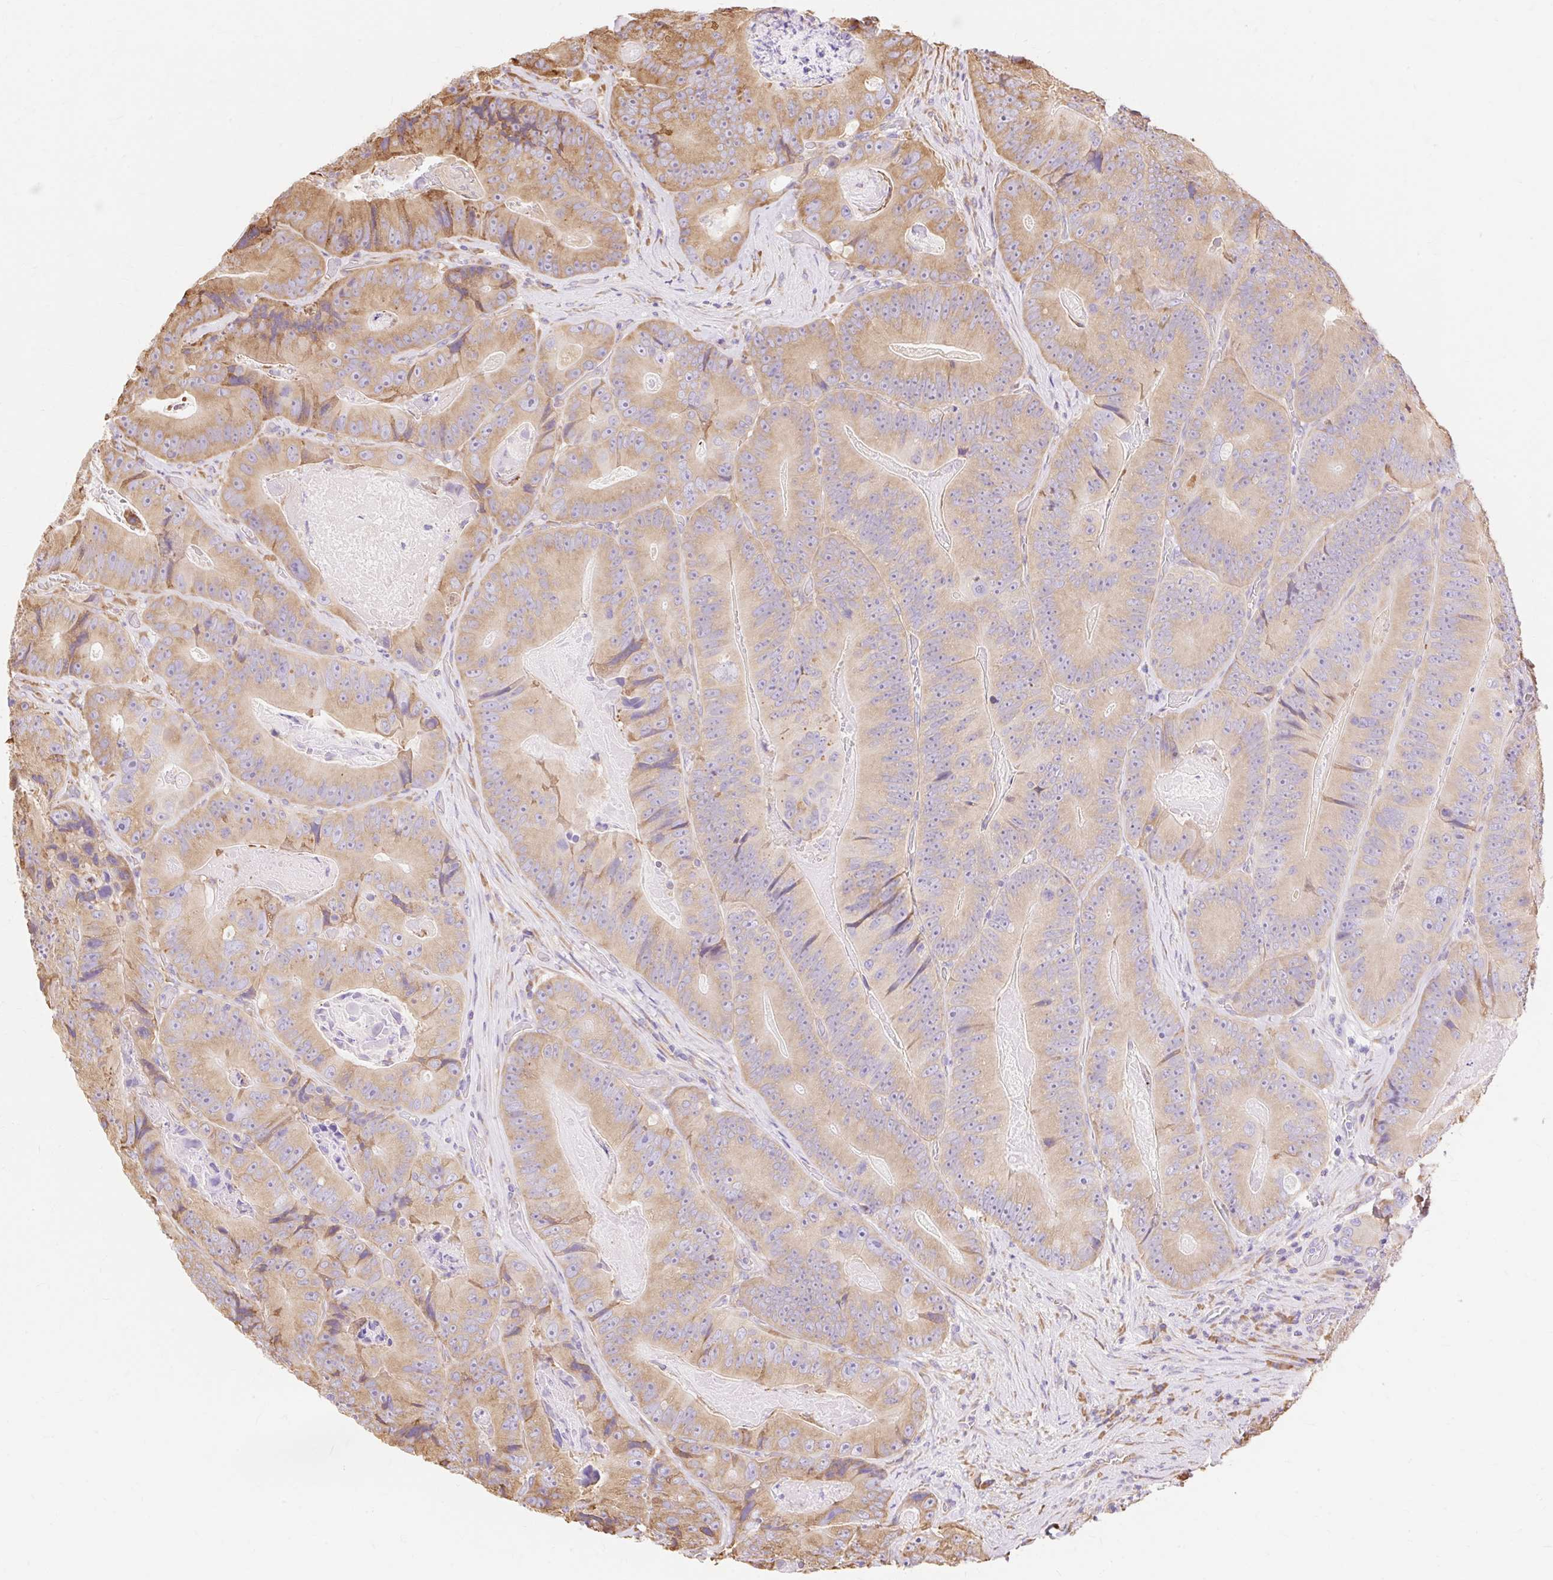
{"staining": {"intensity": "moderate", "quantity": "25%-75%", "location": "cytoplasmic/membranous"}, "tissue": "colorectal cancer", "cell_type": "Tumor cells", "image_type": "cancer", "snomed": [{"axis": "morphology", "description": "Adenocarcinoma, NOS"}, {"axis": "topography", "description": "Colon"}], "caption": "Protein expression analysis of adenocarcinoma (colorectal) displays moderate cytoplasmic/membranous staining in about 25%-75% of tumor cells.", "gene": "RPS17", "patient": {"sex": "female", "age": 86}}